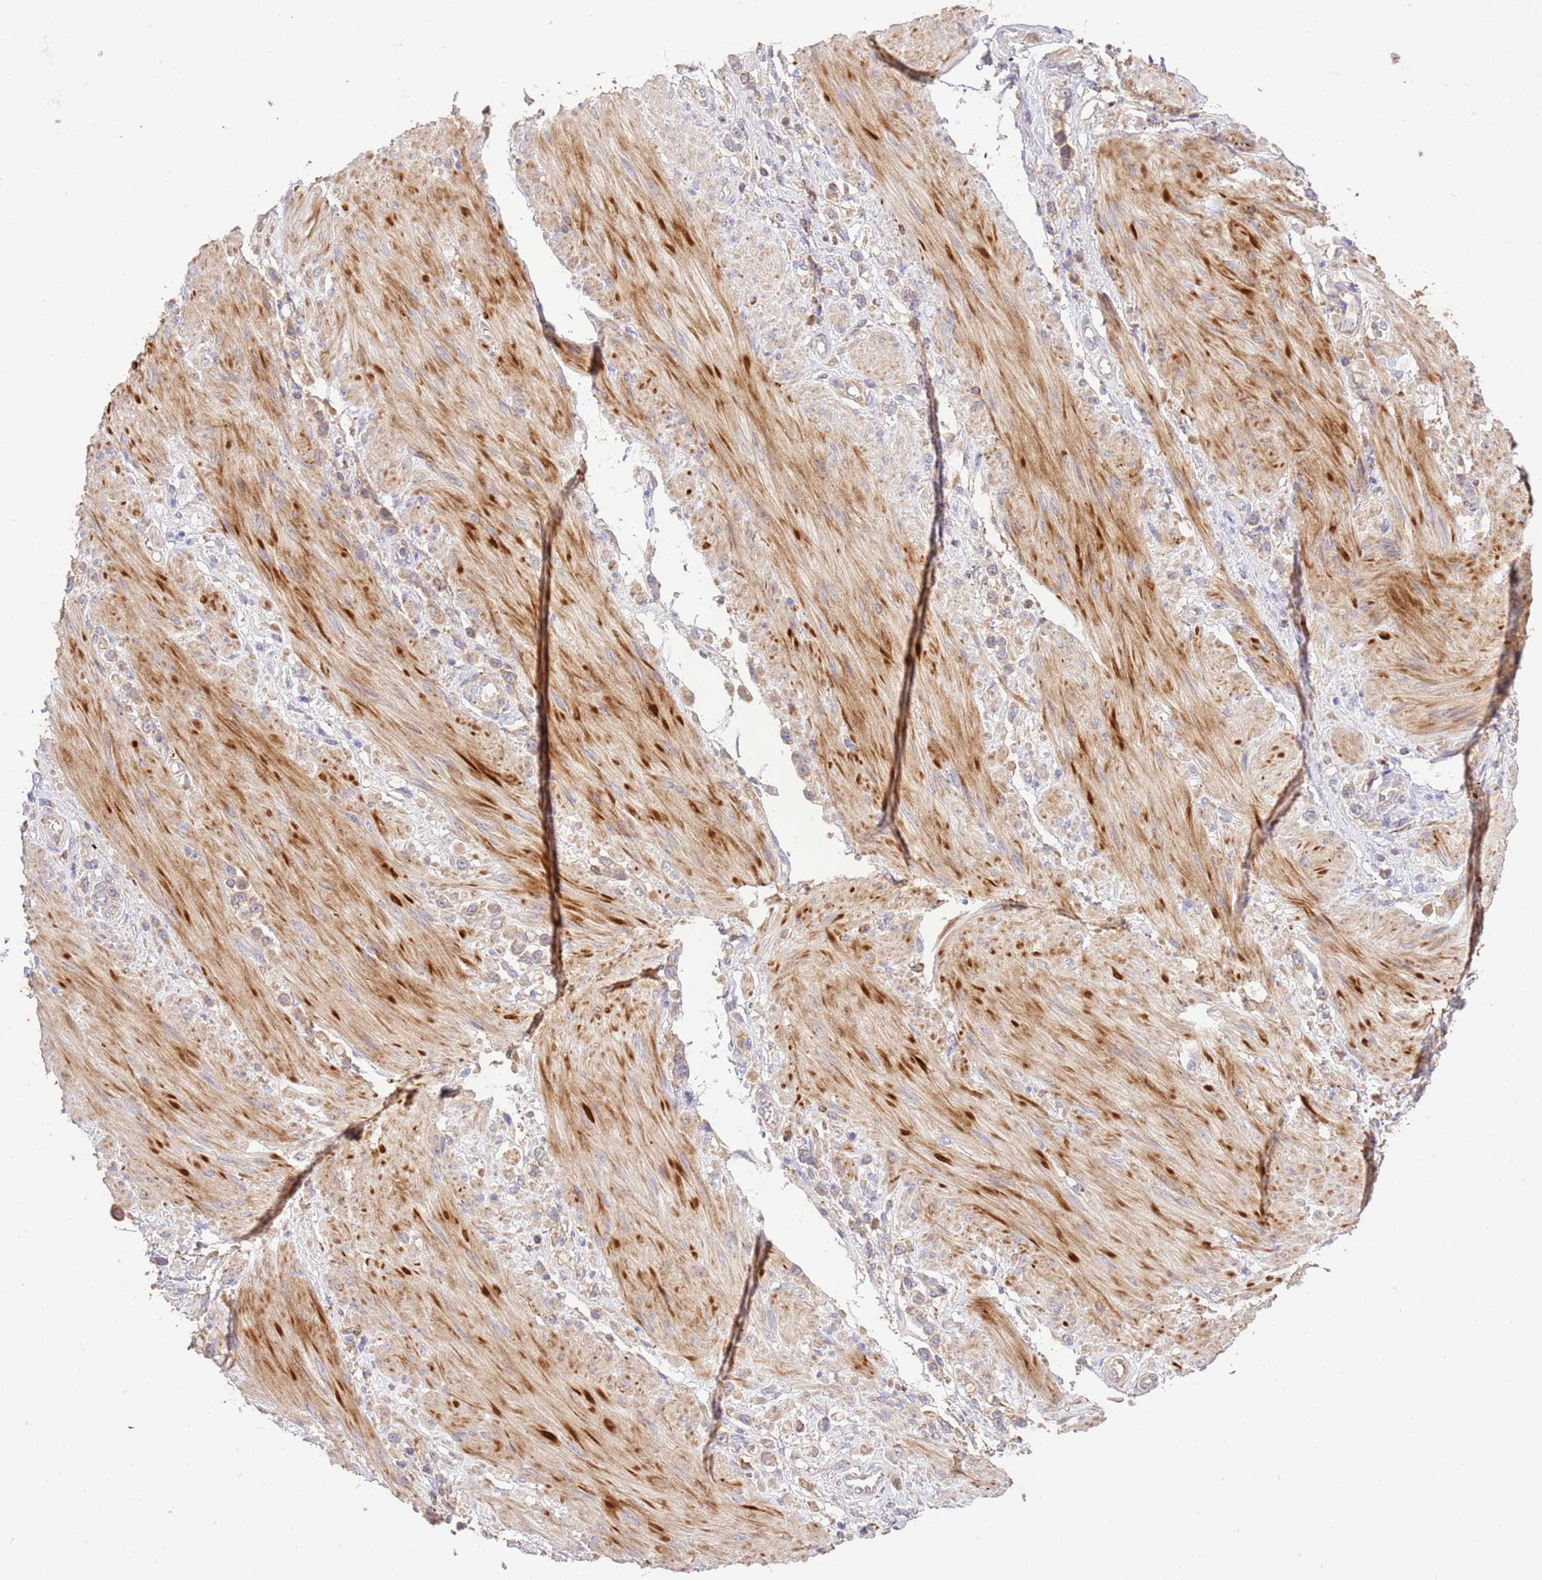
{"staining": {"intensity": "weak", "quantity": "25%-75%", "location": "cytoplasmic/membranous"}, "tissue": "stomach cancer", "cell_type": "Tumor cells", "image_type": "cancer", "snomed": [{"axis": "morphology", "description": "Adenocarcinoma, NOS"}, {"axis": "topography", "description": "Stomach"}], "caption": "Protein staining demonstrates weak cytoplasmic/membranous staining in approximately 25%-75% of tumor cells in adenocarcinoma (stomach).", "gene": "LRRC28", "patient": {"sex": "female", "age": 65}}